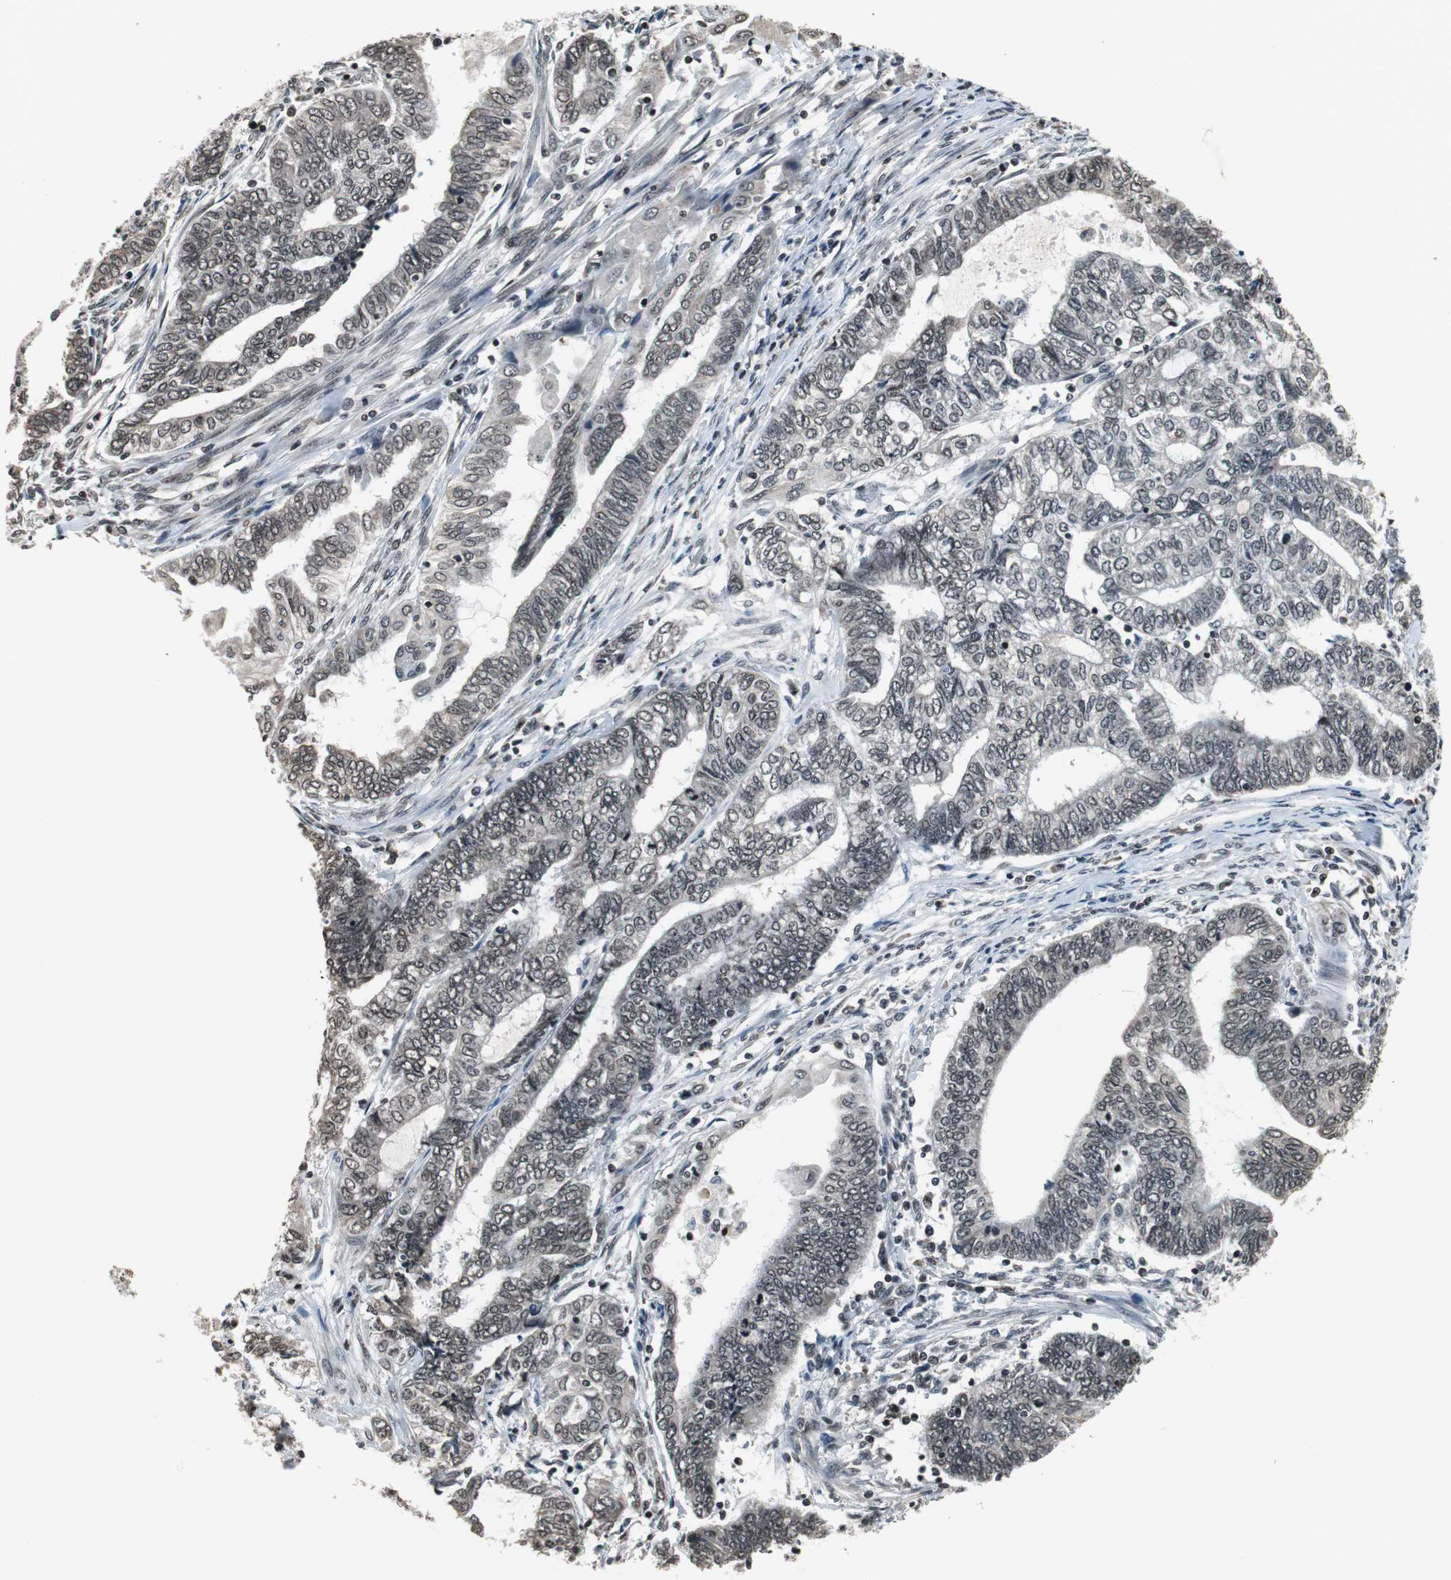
{"staining": {"intensity": "weak", "quantity": ">75%", "location": "nuclear"}, "tissue": "endometrial cancer", "cell_type": "Tumor cells", "image_type": "cancer", "snomed": [{"axis": "morphology", "description": "Adenocarcinoma, NOS"}, {"axis": "topography", "description": "Uterus"}, {"axis": "topography", "description": "Endometrium"}], "caption": "Human endometrial adenocarcinoma stained for a protein (brown) demonstrates weak nuclear positive positivity in about >75% of tumor cells.", "gene": "REST", "patient": {"sex": "female", "age": 70}}